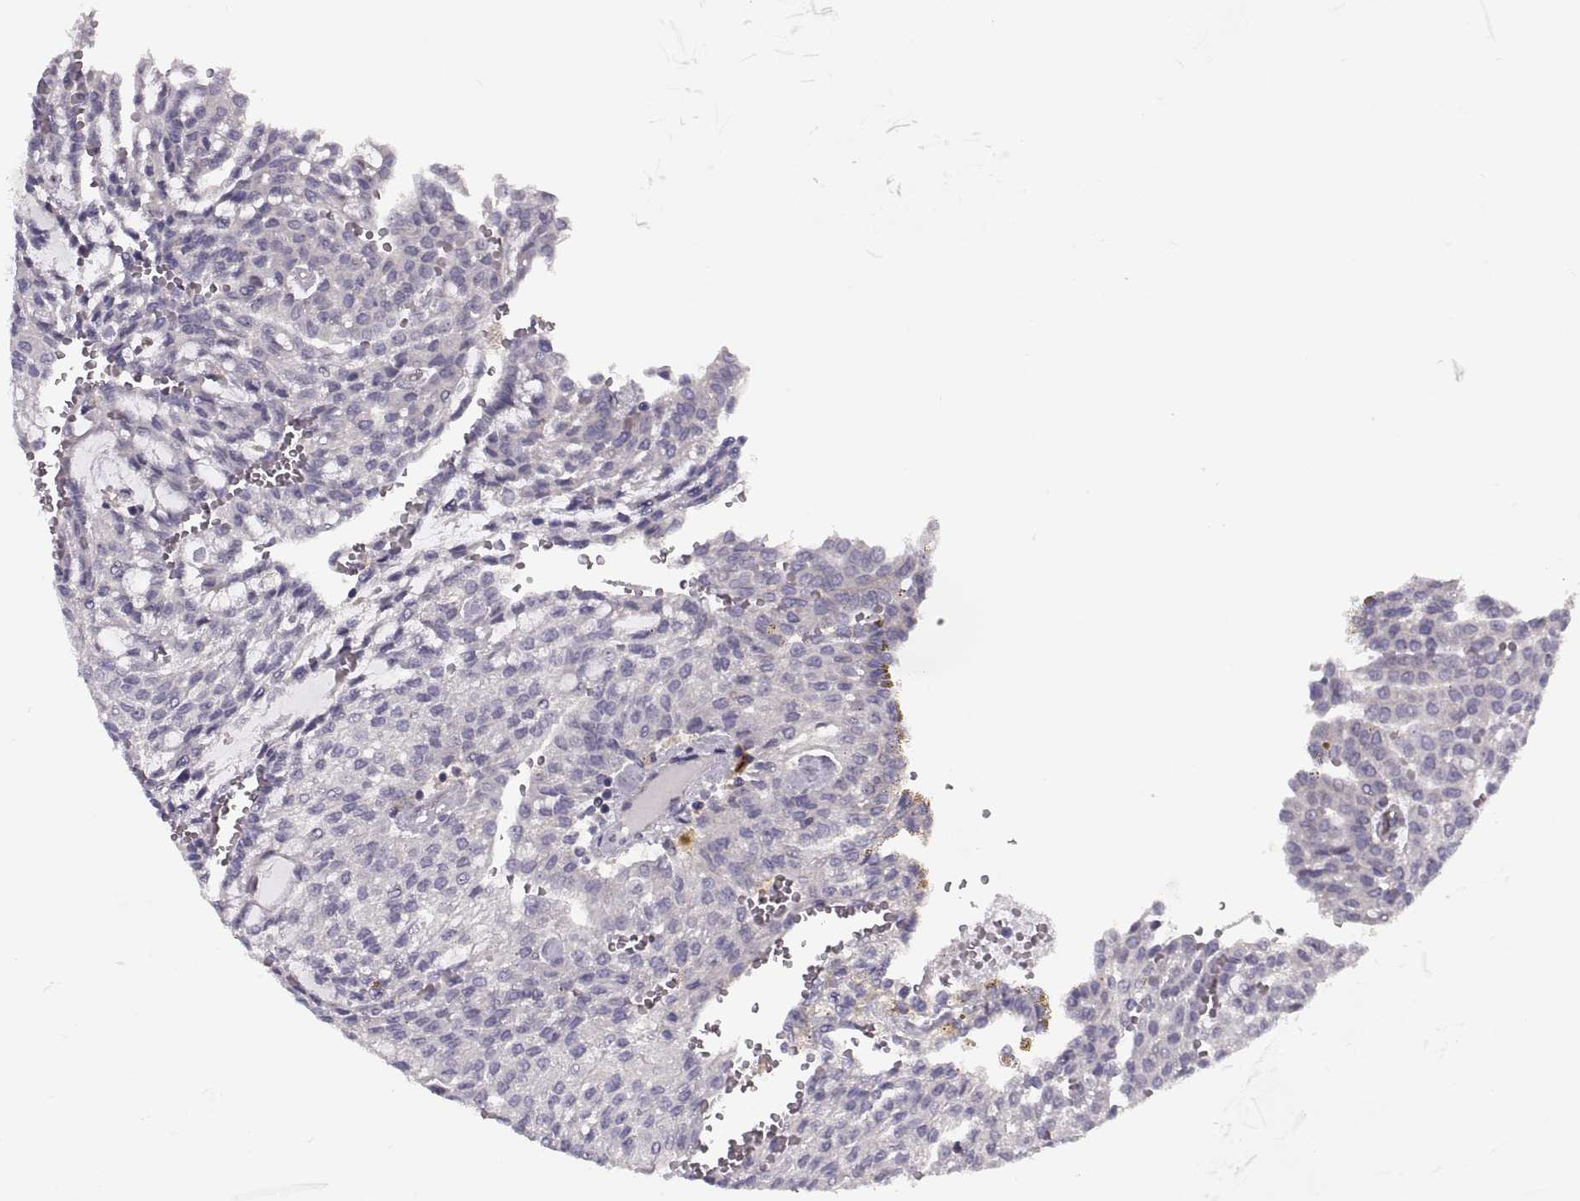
{"staining": {"intensity": "negative", "quantity": "none", "location": "none"}, "tissue": "renal cancer", "cell_type": "Tumor cells", "image_type": "cancer", "snomed": [{"axis": "morphology", "description": "Adenocarcinoma, NOS"}, {"axis": "topography", "description": "Kidney"}], "caption": "DAB immunohistochemical staining of renal adenocarcinoma demonstrates no significant staining in tumor cells.", "gene": "RALB", "patient": {"sex": "male", "age": 63}}